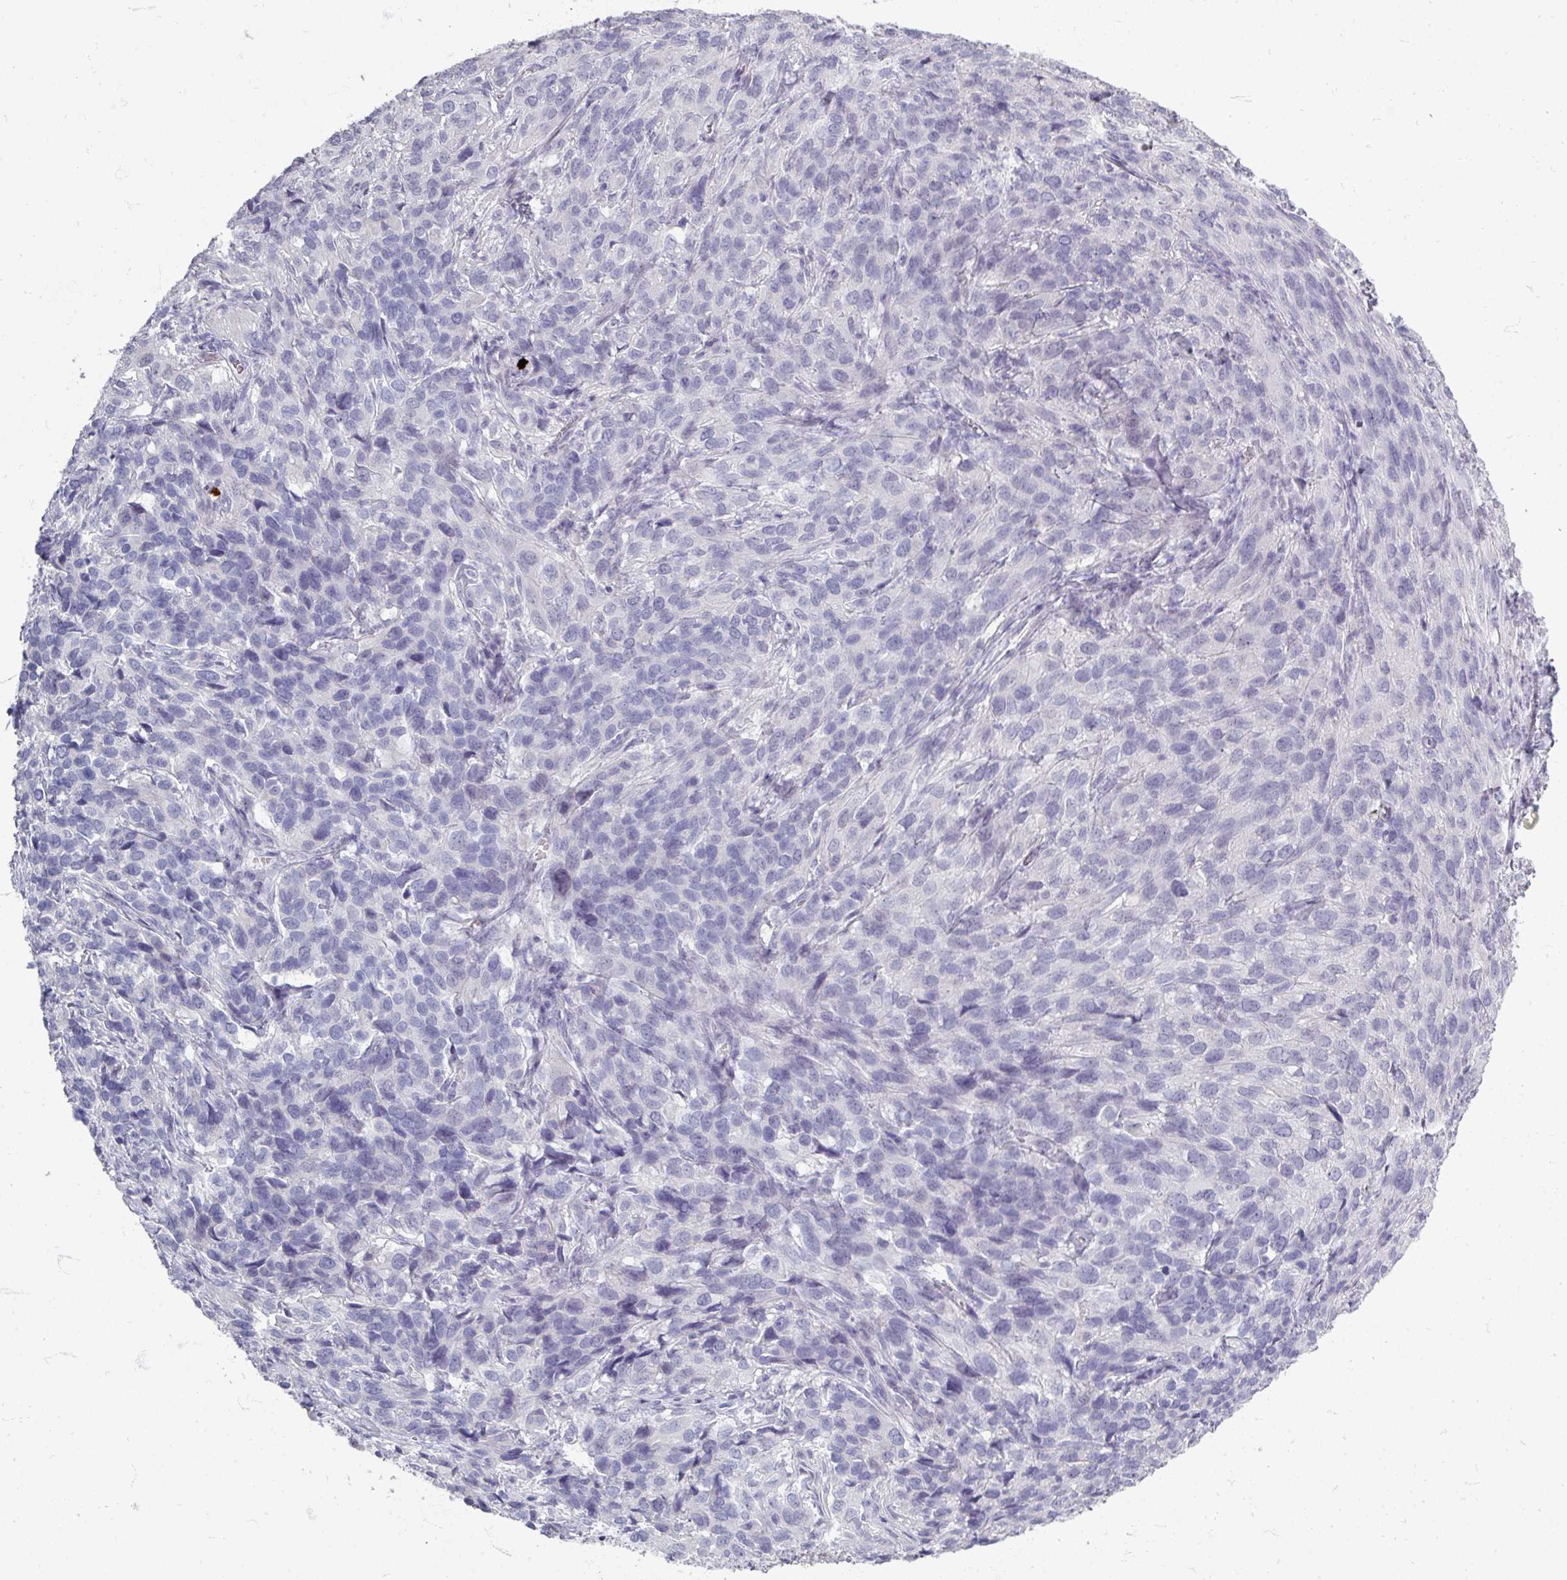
{"staining": {"intensity": "negative", "quantity": "none", "location": "none"}, "tissue": "cervical cancer", "cell_type": "Tumor cells", "image_type": "cancer", "snomed": [{"axis": "morphology", "description": "Squamous cell carcinoma, NOS"}, {"axis": "topography", "description": "Cervix"}], "caption": "This is a micrograph of IHC staining of cervical squamous cell carcinoma, which shows no expression in tumor cells.", "gene": "ZNF878", "patient": {"sex": "female", "age": 51}}